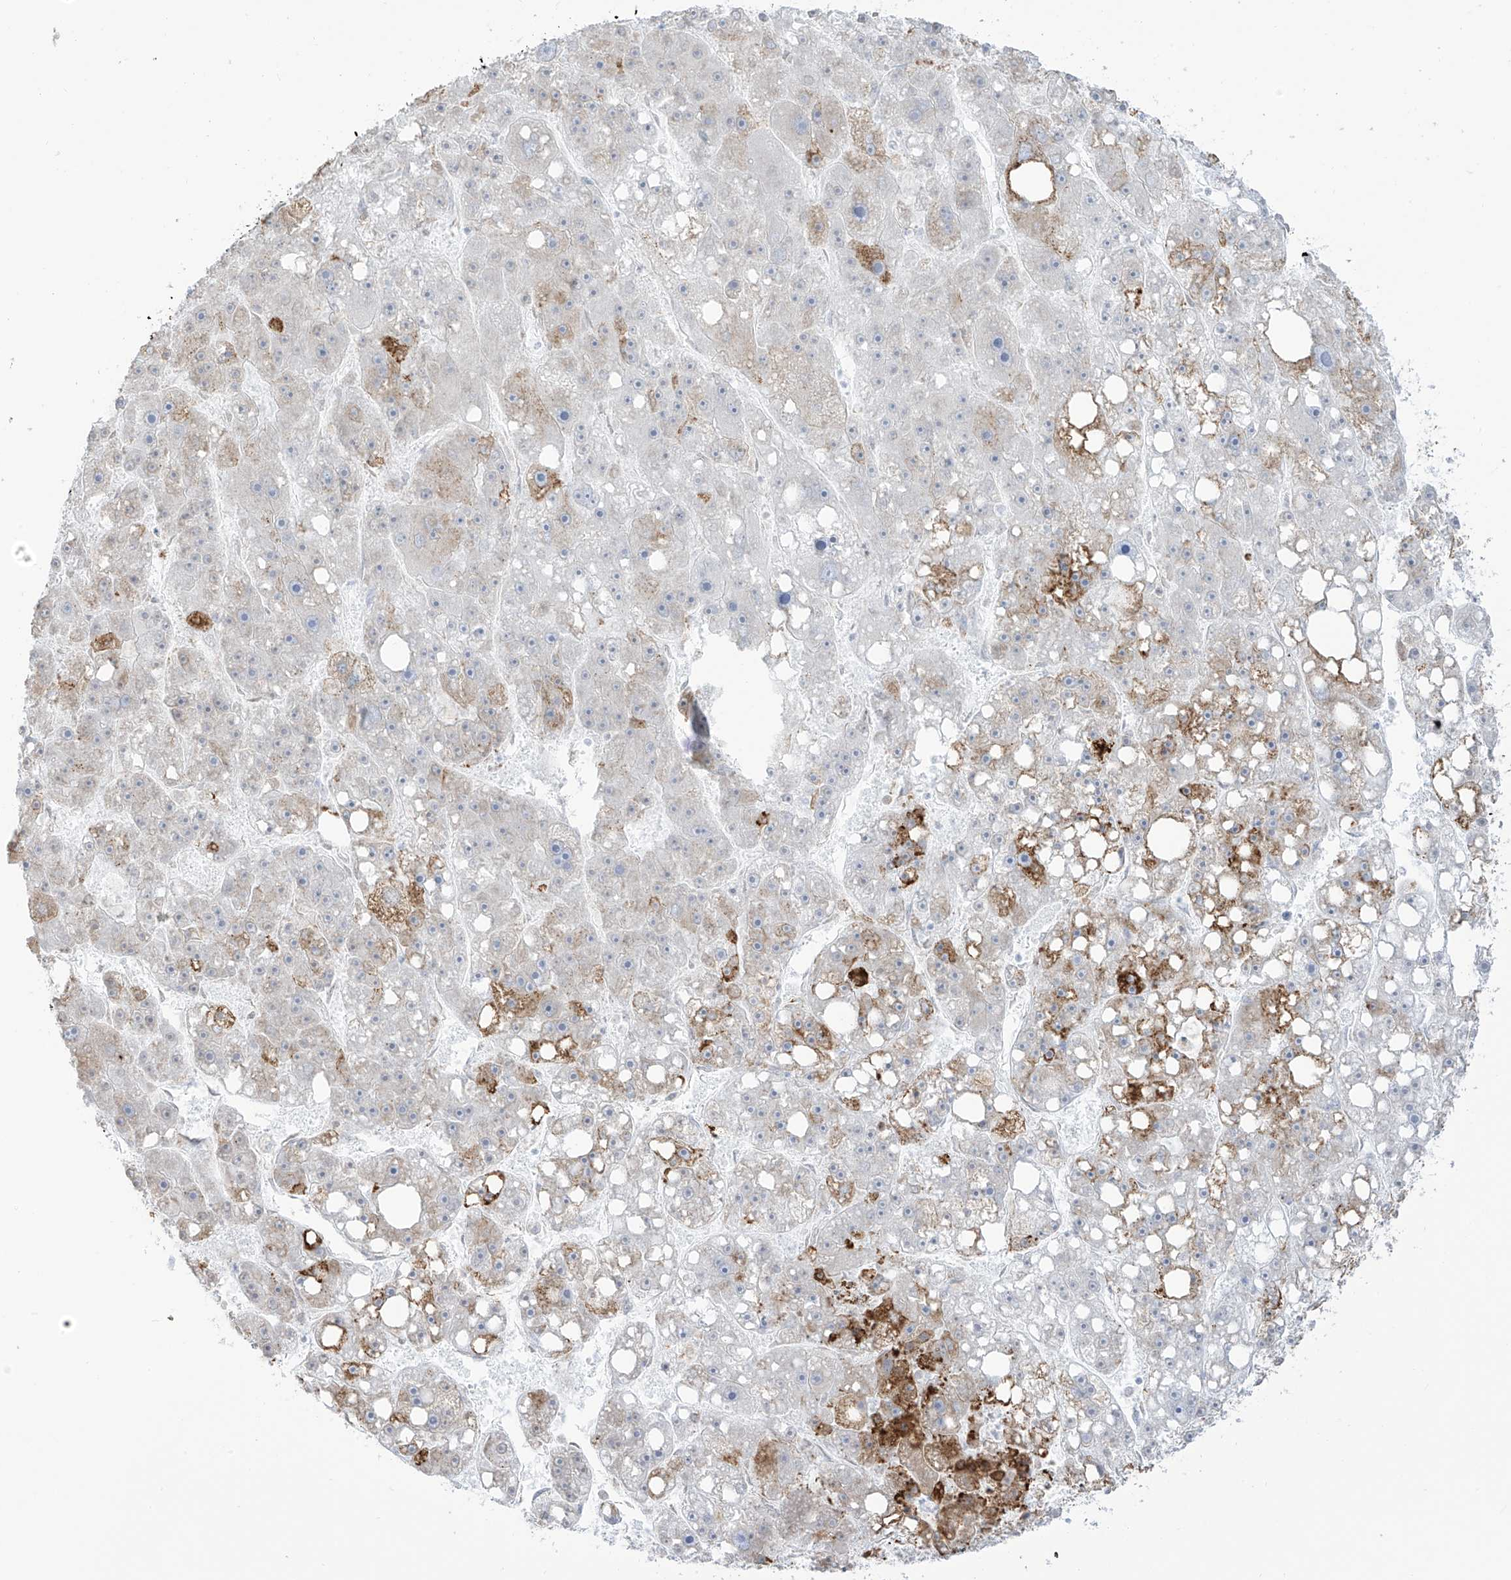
{"staining": {"intensity": "moderate", "quantity": "<25%", "location": "cytoplasmic/membranous"}, "tissue": "liver cancer", "cell_type": "Tumor cells", "image_type": "cancer", "snomed": [{"axis": "morphology", "description": "Carcinoma, Hepatocellular, NOS"}, {"axis": "topography", "description": "Liver"}], "caption": "The immunohistochemical stain labels moderate cytoplasmic/membranous staining in tumor cells of liver cancer (hepatocellular carcinoma) tissue.", "gene": "LRRC59", "patient": {"sex": "female", "age": 61}}